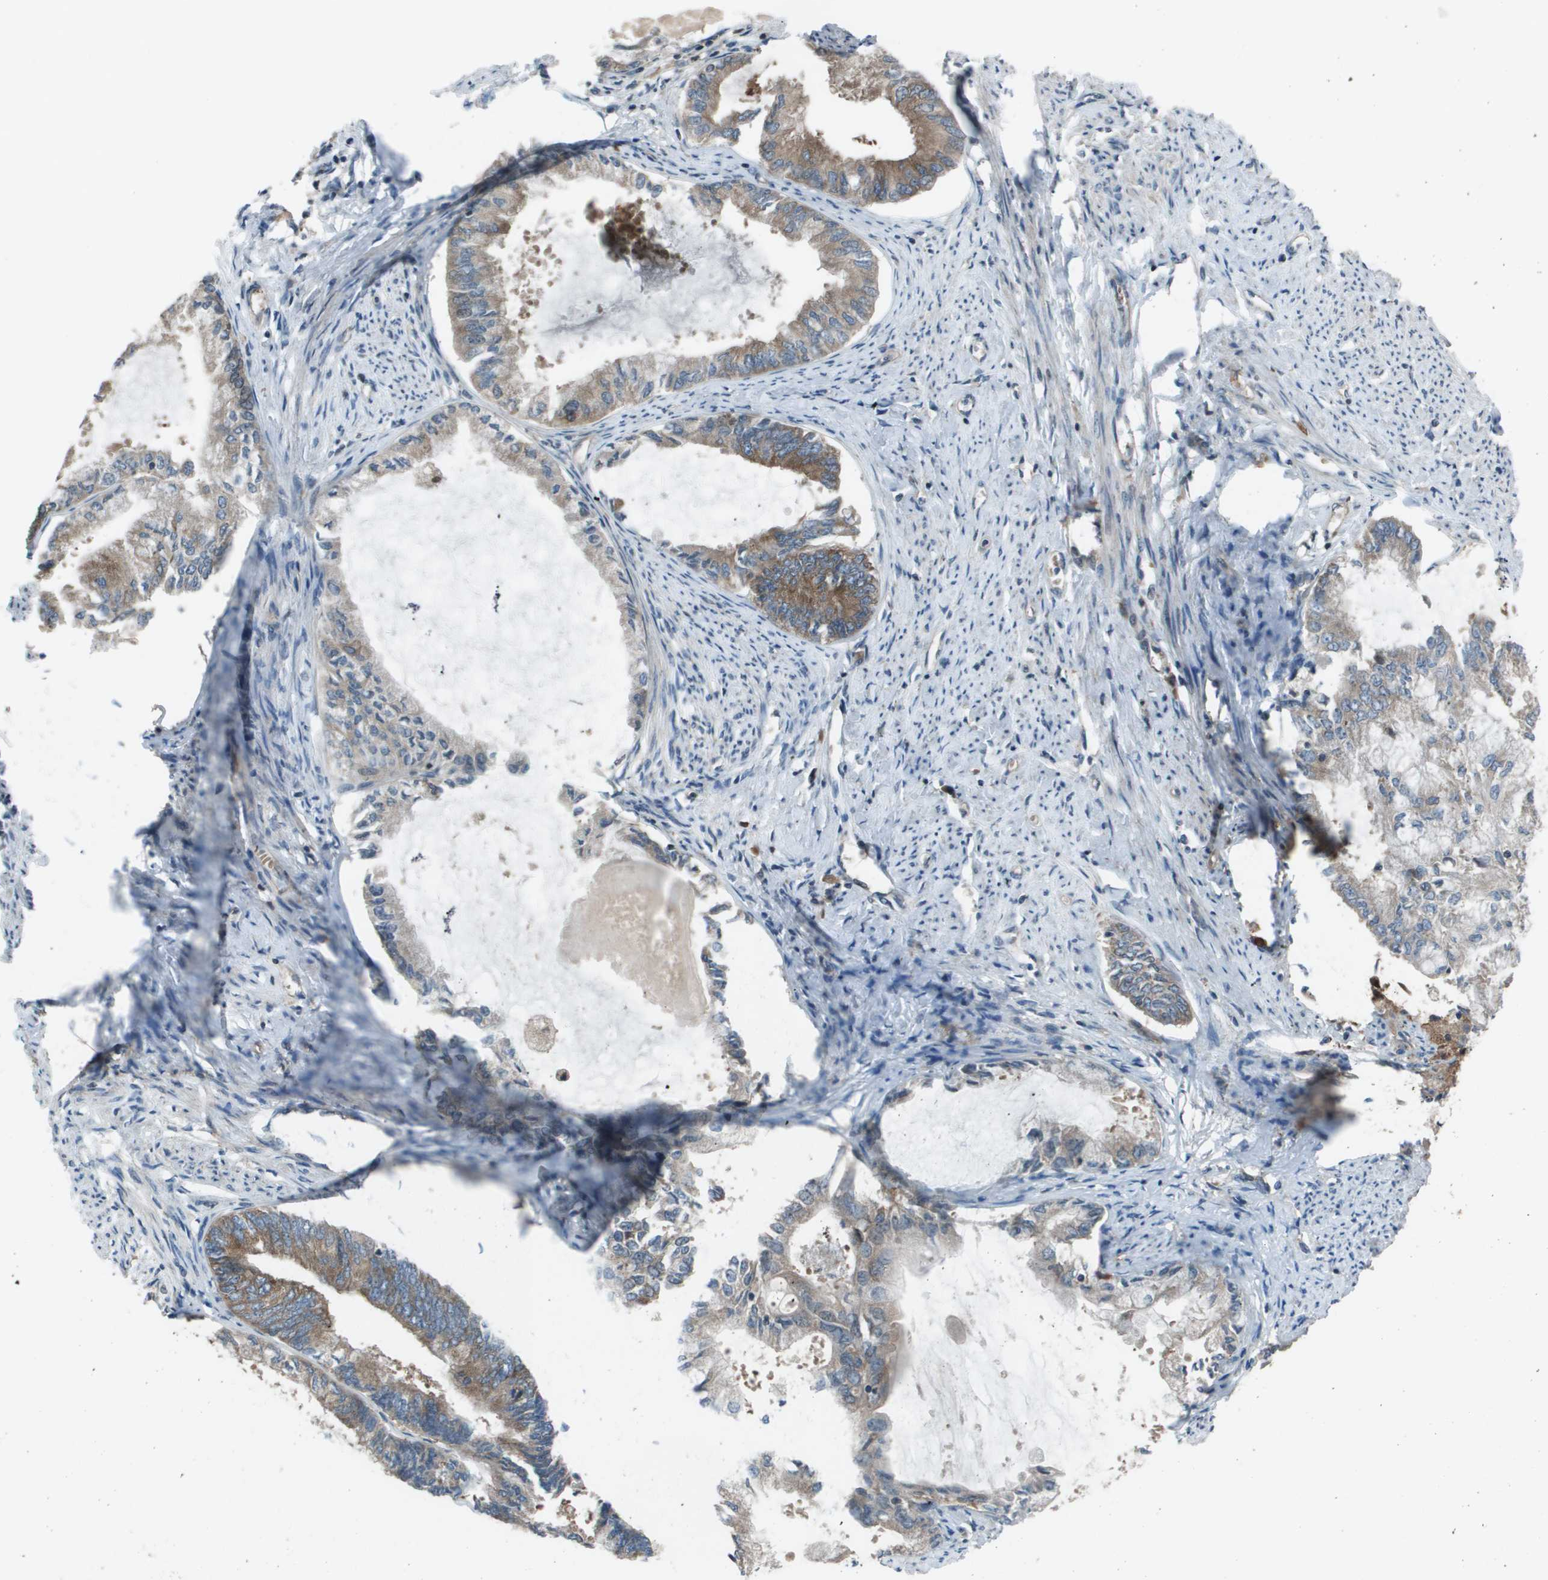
{"staining": {"intensity": "moderate", "quantity": ">75%", "location": "cytoplasmic/membranous"}, "tissue": "endometrial cancer", "cell_type": "Tumor cells", "image_type": "cancer", "snomed": [{"axis": "morphology", "description": "Adenocarcinoma, NOS"}, {"axis": "topography", "description": "Endometrium"}], "caption": "Protein expression analysis of human endometrial cancer (adenocarcinoma) reveals moderate cytoplasmic/membranous positivity in approximately >75% of tumor cells.", "gene": "EIF3B", "patient": {"sex": "female", "age": 86}}